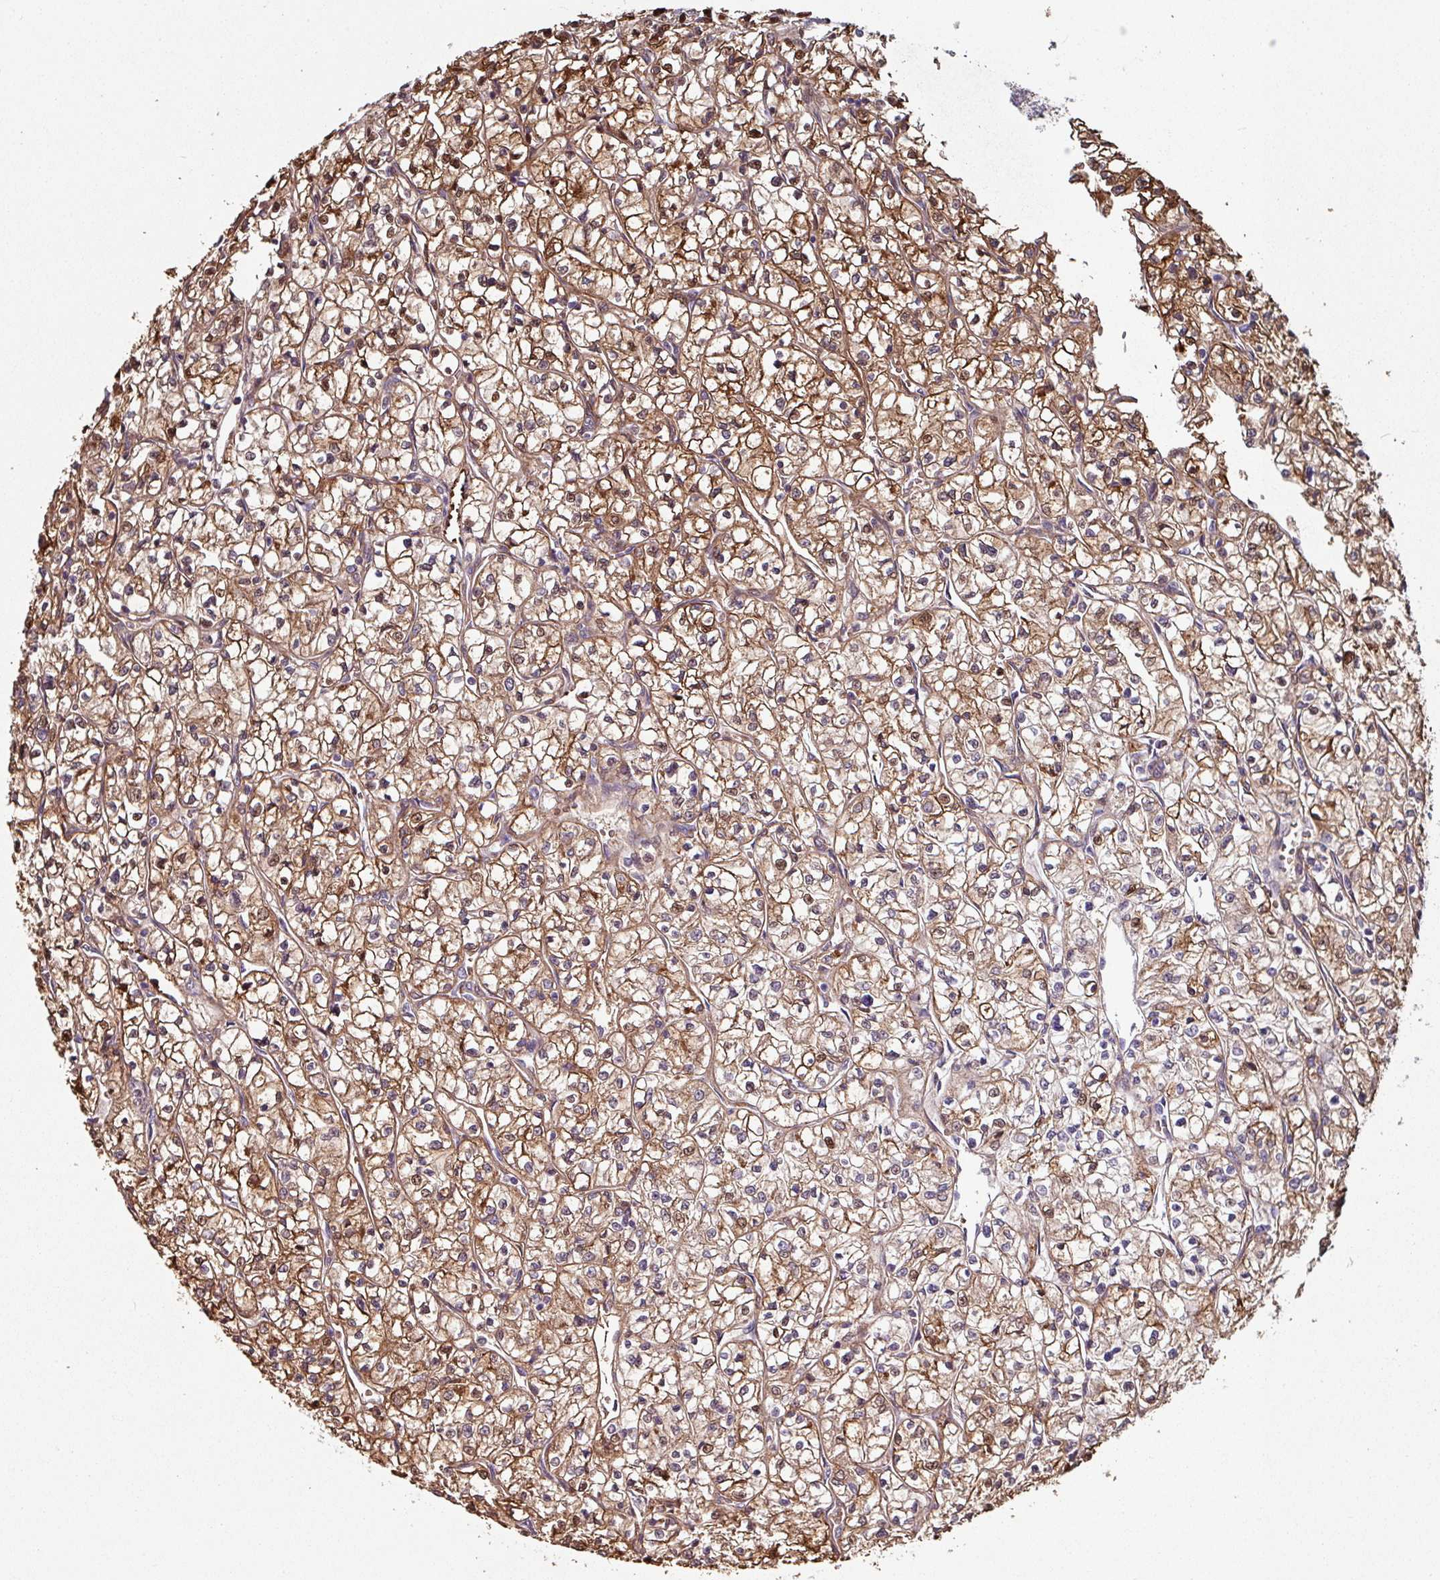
{"staining": {"intensity": "moderate", "quantity": ">75%", "location": "cytoplasmic/membranous,nuclear"}, "tissue": "renal cancer", "cell_type": "Tumor cells", "image_type": "cancer", "snomed": [{"axis": "morphology", "description": "Adenocarcinoma, NOS"}, {"axis": "topography", "description": "Kidney"}], "caption": "This micrograph demonstrates adenocarcinoma (renal) stained with IHC to label a protein in brown. The cytoplasmic/membranous and nuclear of tumor cells show moderate positivity for the protein. Nuclei are counter-stained blue.", "gene": "ANO9", "patient": {"sex": "female", "age": 64}}